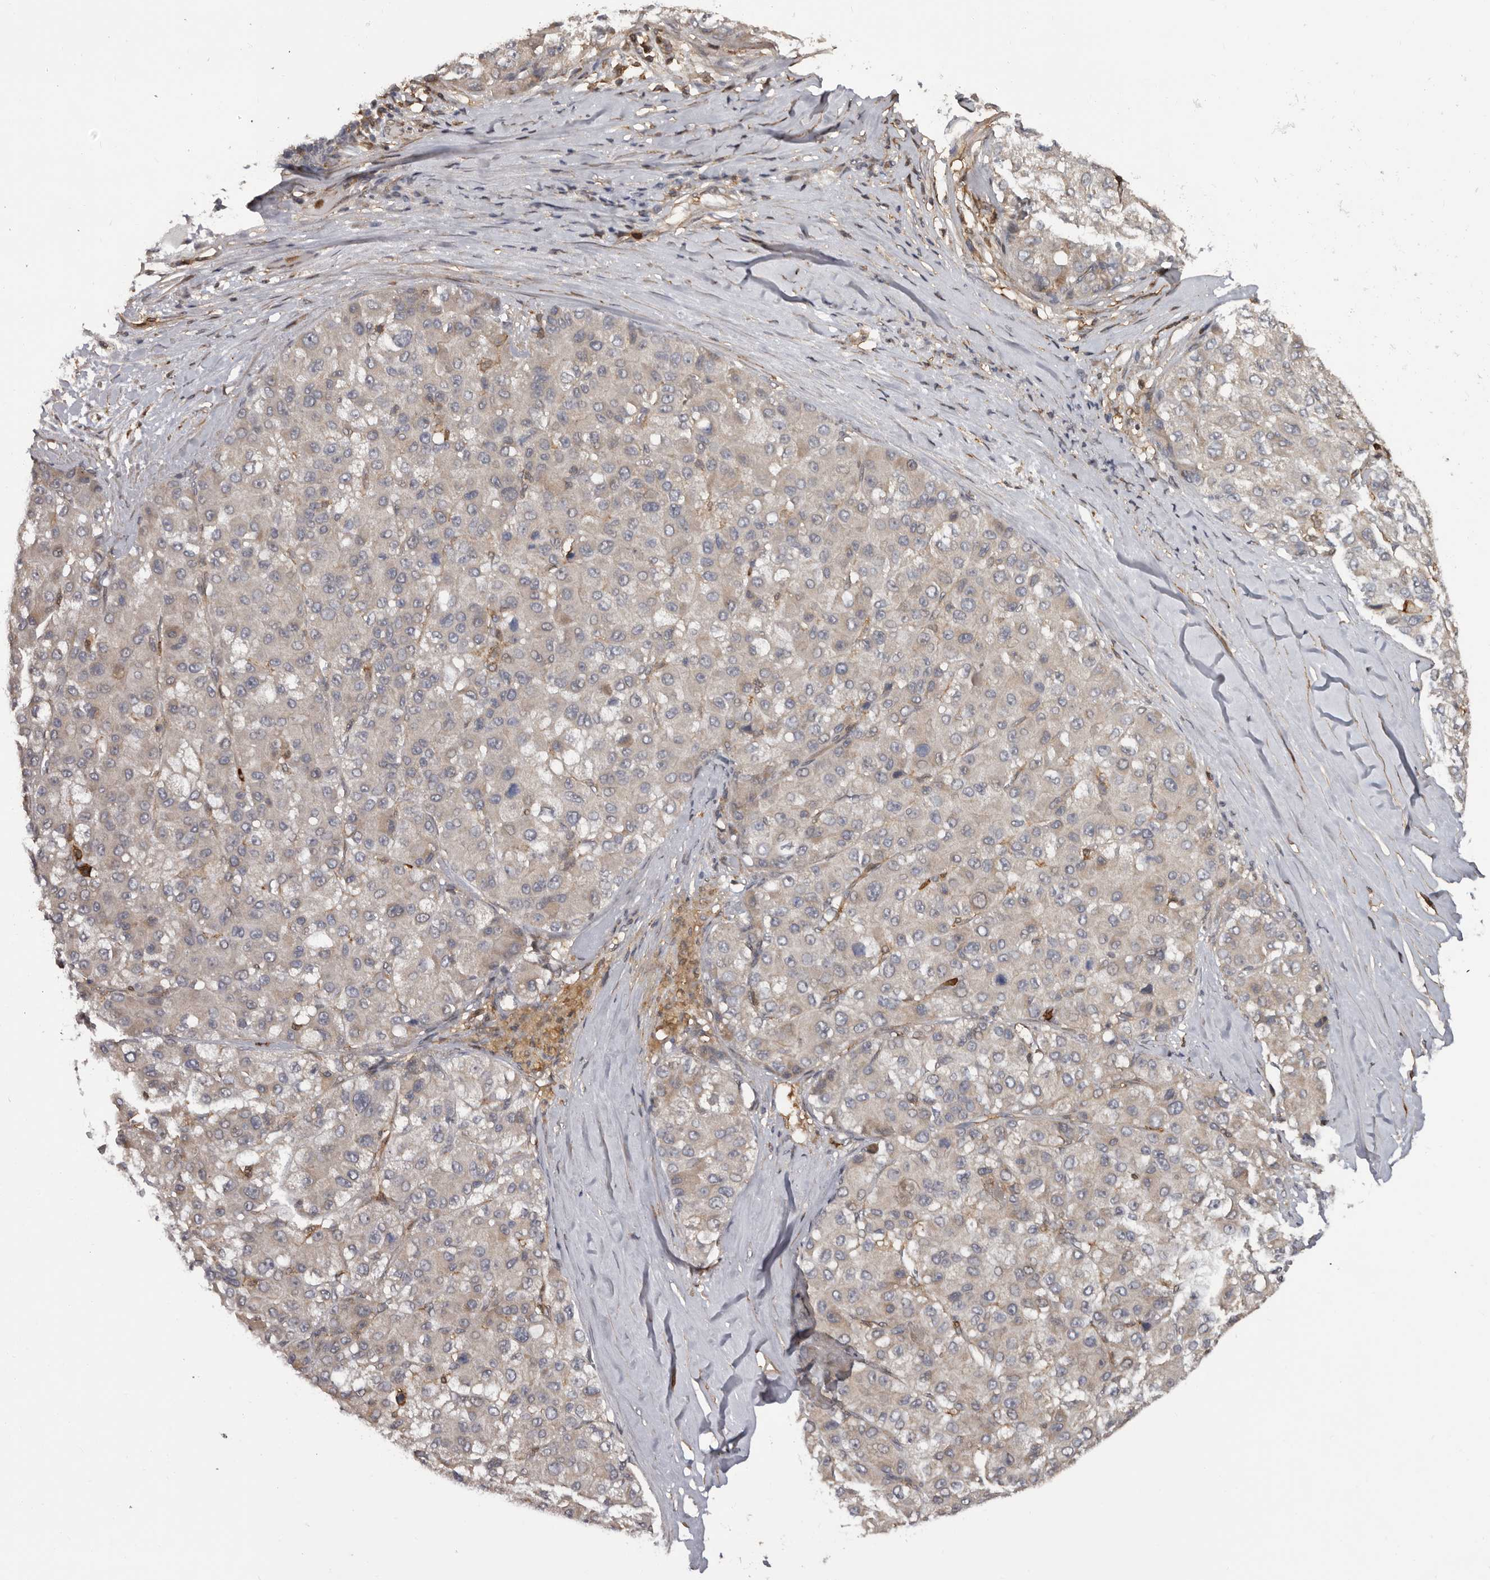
{"staining": {"intensity": "negative", "quantity": "none", "location": "none"}, "tissue": "liver cancer", "cell_type": "Tumor cells", "image_type": "cancer", "snomed": [{"axis": "morphology", "description": "Carcinoma, Hepatocellular, NOS"}, {"axis": "topography", "description": "Liver"}], "caption": "Immunohistochemistry (IHC) micrograph of neoplastic tissue: human hepatocellular carcinoma (liver) stained with DAB (3,3'-diaminobenzidine) reveals no significant protein positivity in tumor cells.", "gene": "PRR12", "patient": {"sex": "male", "age": 80}}